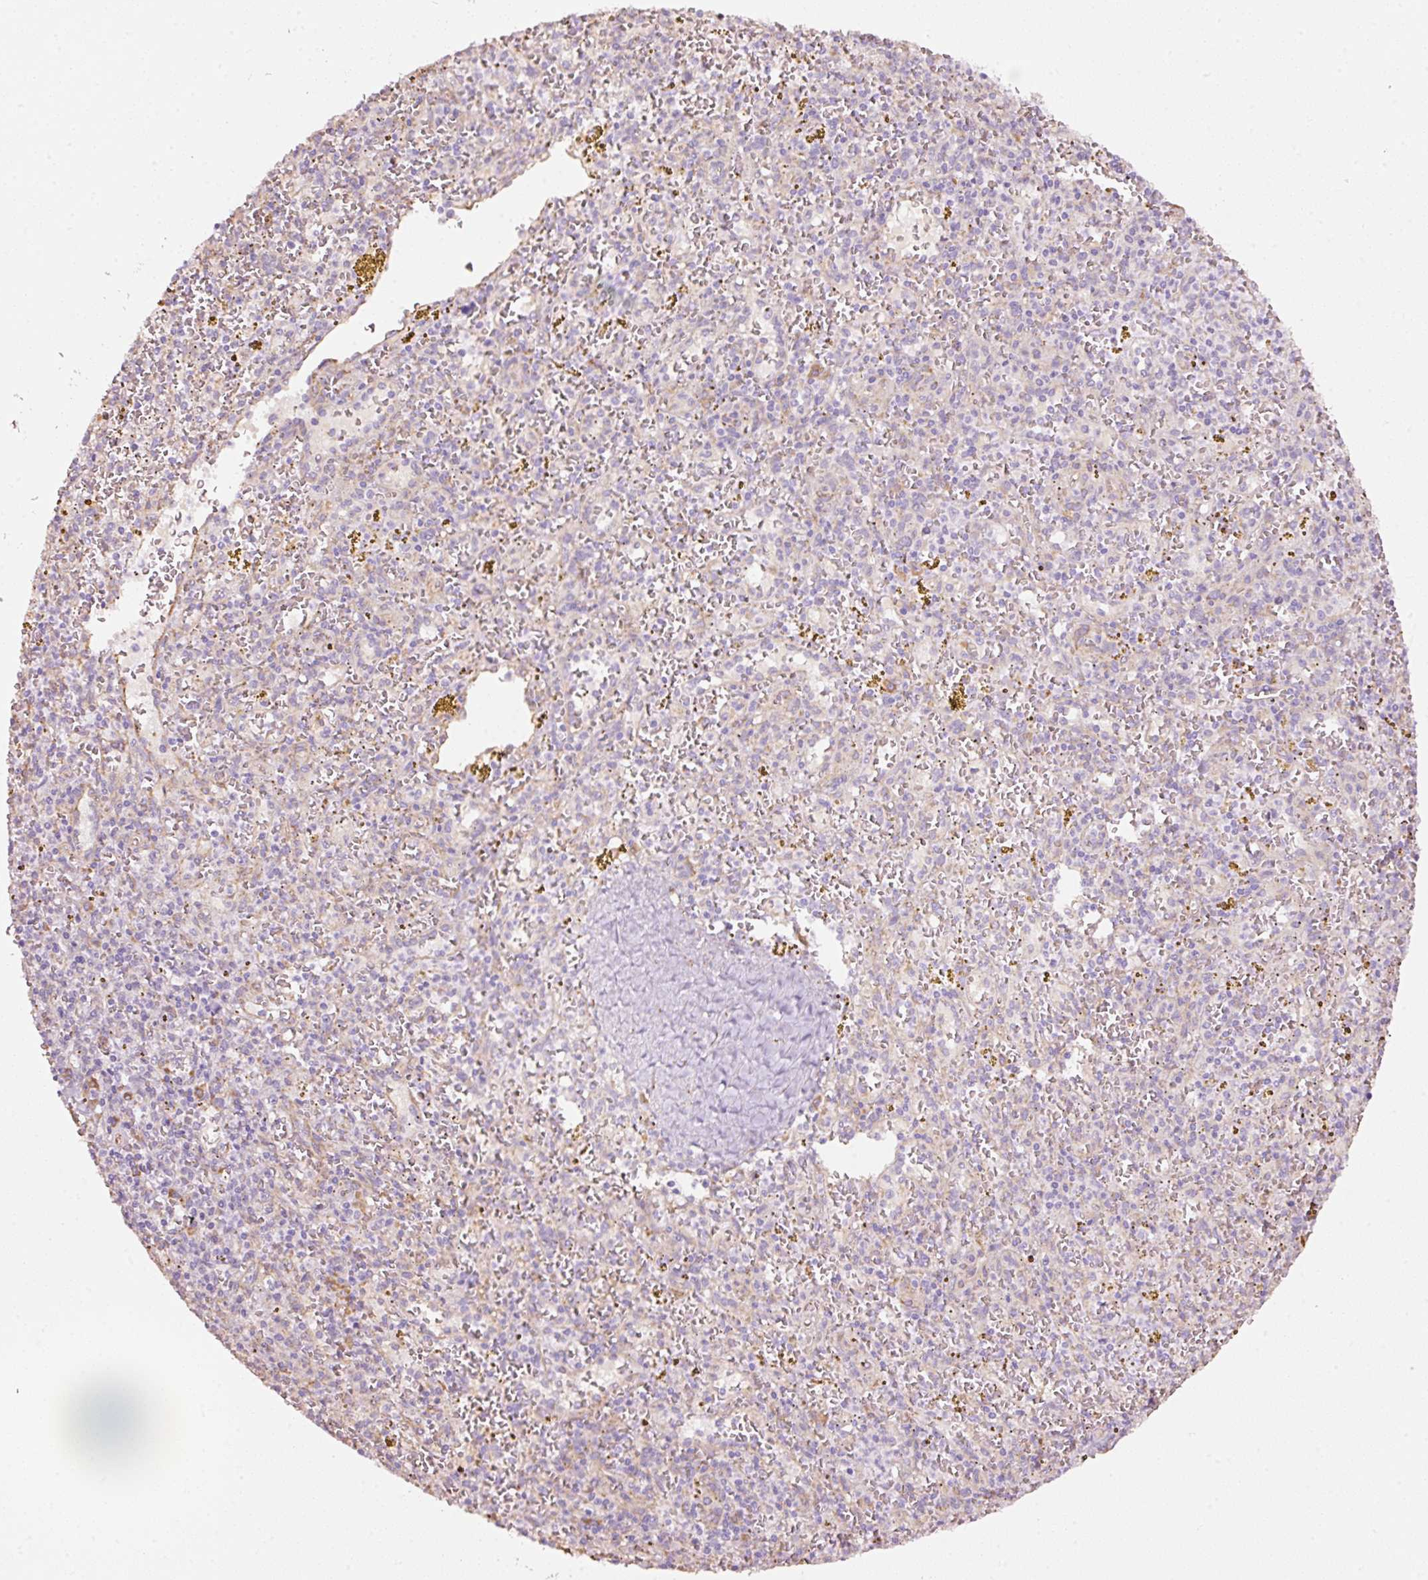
{"staining": {"intensity": "negative", "quantity": "none", "location": "none"}, "tissue": "spleen", "cell_type": "Cells in red pulp", "image_type": "normal", "snomed": [{"axis": "morphology", "description": "Normal tissue, NOS"}, {"axis": "topography", "description": "Spleen"}], "caption": "Immunohistochemistry (IHC) micrograph of normal human spleen stained for a protein (brown), which displays no expression in cells in red pulp.", "gene": "GCG", "patient": {"sex": "male", "age": 57}}